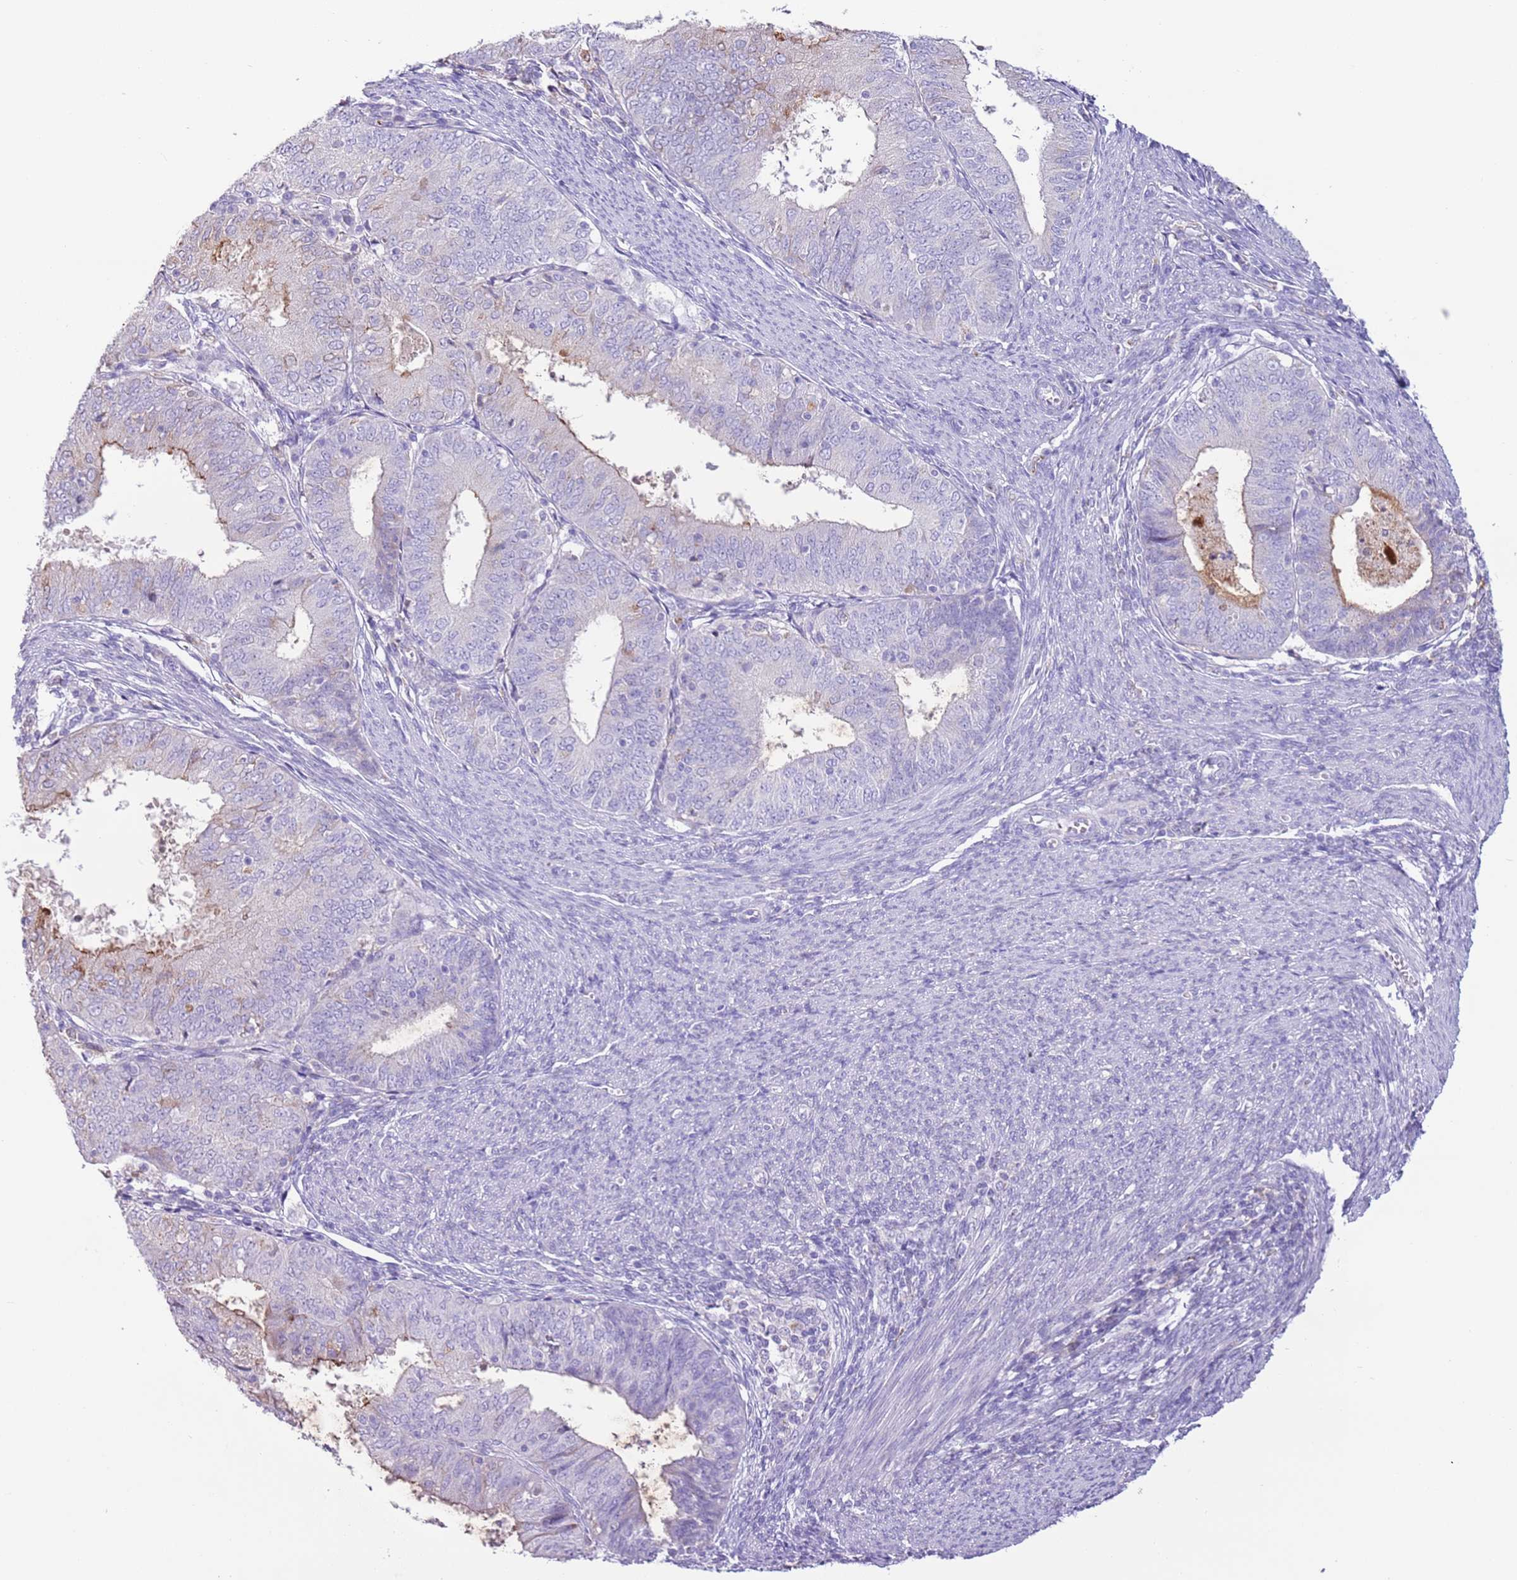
{"staining": {"intensity": "negative", "quantity": "none", "location": "none"}, "tissue": "endometrial cancer", "cell_type": "Tumor cells", "image_type": "cancer", "snomed": [{"axis": "morphology", "description": "Adenocarcinoma, NOS"}, {"axis": "topography", "description": "Endometrium"}], "caption": "IHC of endometrial adenocarcinoma reveals no staining in tumor cells. (IHC, brightfield microscopy, high magnification).", "gene": "ZNF697", "patient": {"sex": "female", "age": 57}}